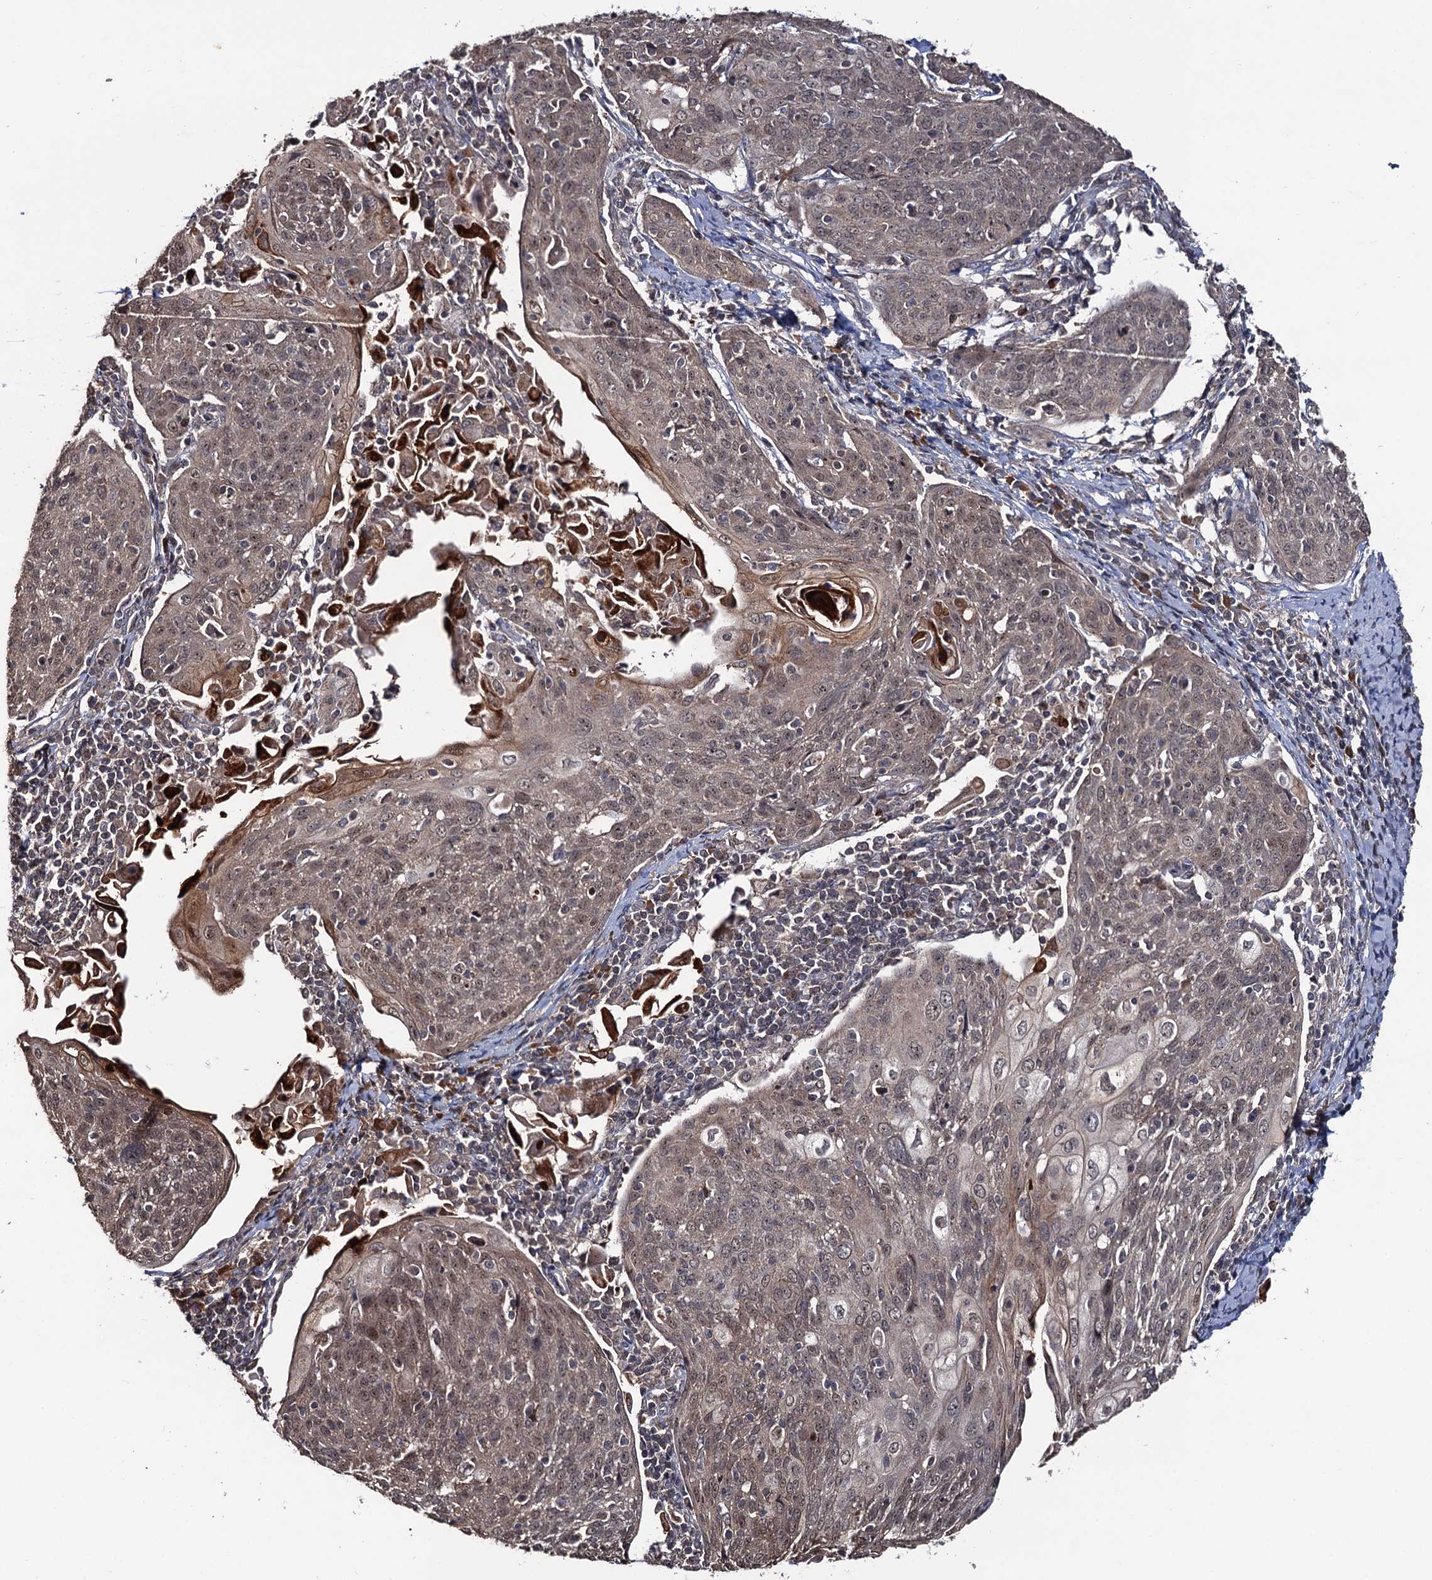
{"staining": {"intensity": "weak", "quantity": ">75%", "location": "cytoplasmic/membranous,nuclear"}, "tissue": "cervical cancer", "cell_type": "Tumor cells", "image_type": "cancer", "snomed": [{"axis": "morphology", "description": "Squamous cell carcinoma, NOS"}, {"axis": "topography", "description": "Cervix"}], "caption": "This photomicrograph displays cervical cancer stained with immunohistochemistry to label a protein in brown. The cytoplasmic/membranous and nuclear of tumor cells show weak positivity for the protein. Nuclei are counter-stained blue.", "gene": "LRRC63", "patient": {"sex": "female", "age": 67}}